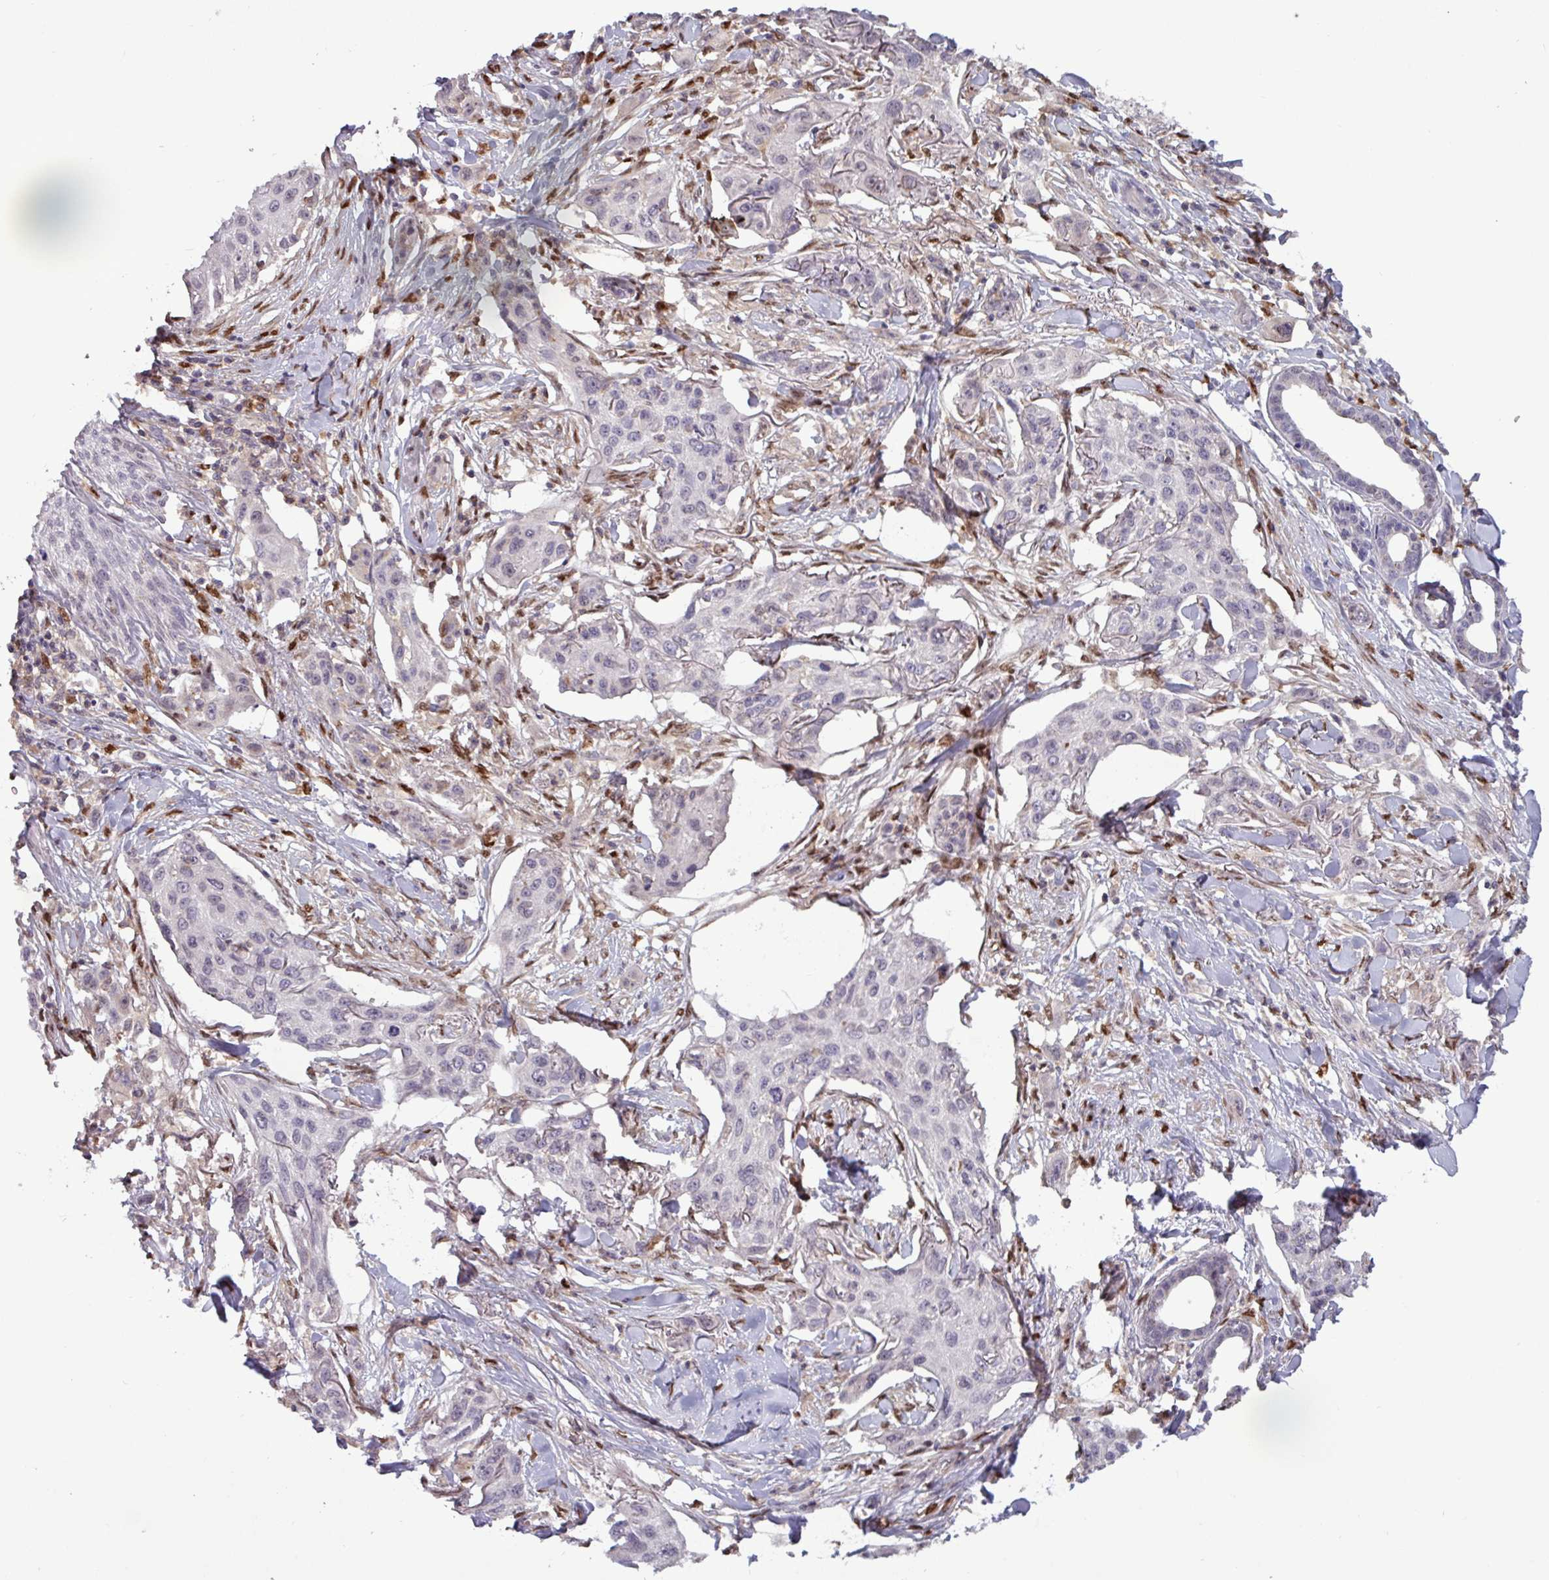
{"staining": {"intensity": "negative", "quantity": "none", "location": "none"}, "tissue": "skin cancer", "cell_type": "Tumor cells", "image_type": "cancer", "snomed": [{"axis": "morphology", "description": "Squamous cell carcinoma, NOS"}, {"axis": "topography", "description": "Skin"}], "caption": "This is a photomicrograph of IHC staining of skin cancer, which shows no positivity in tumor cells.", "gene": "PRRX1", "patient": {"sex": "male", "age": 63}}